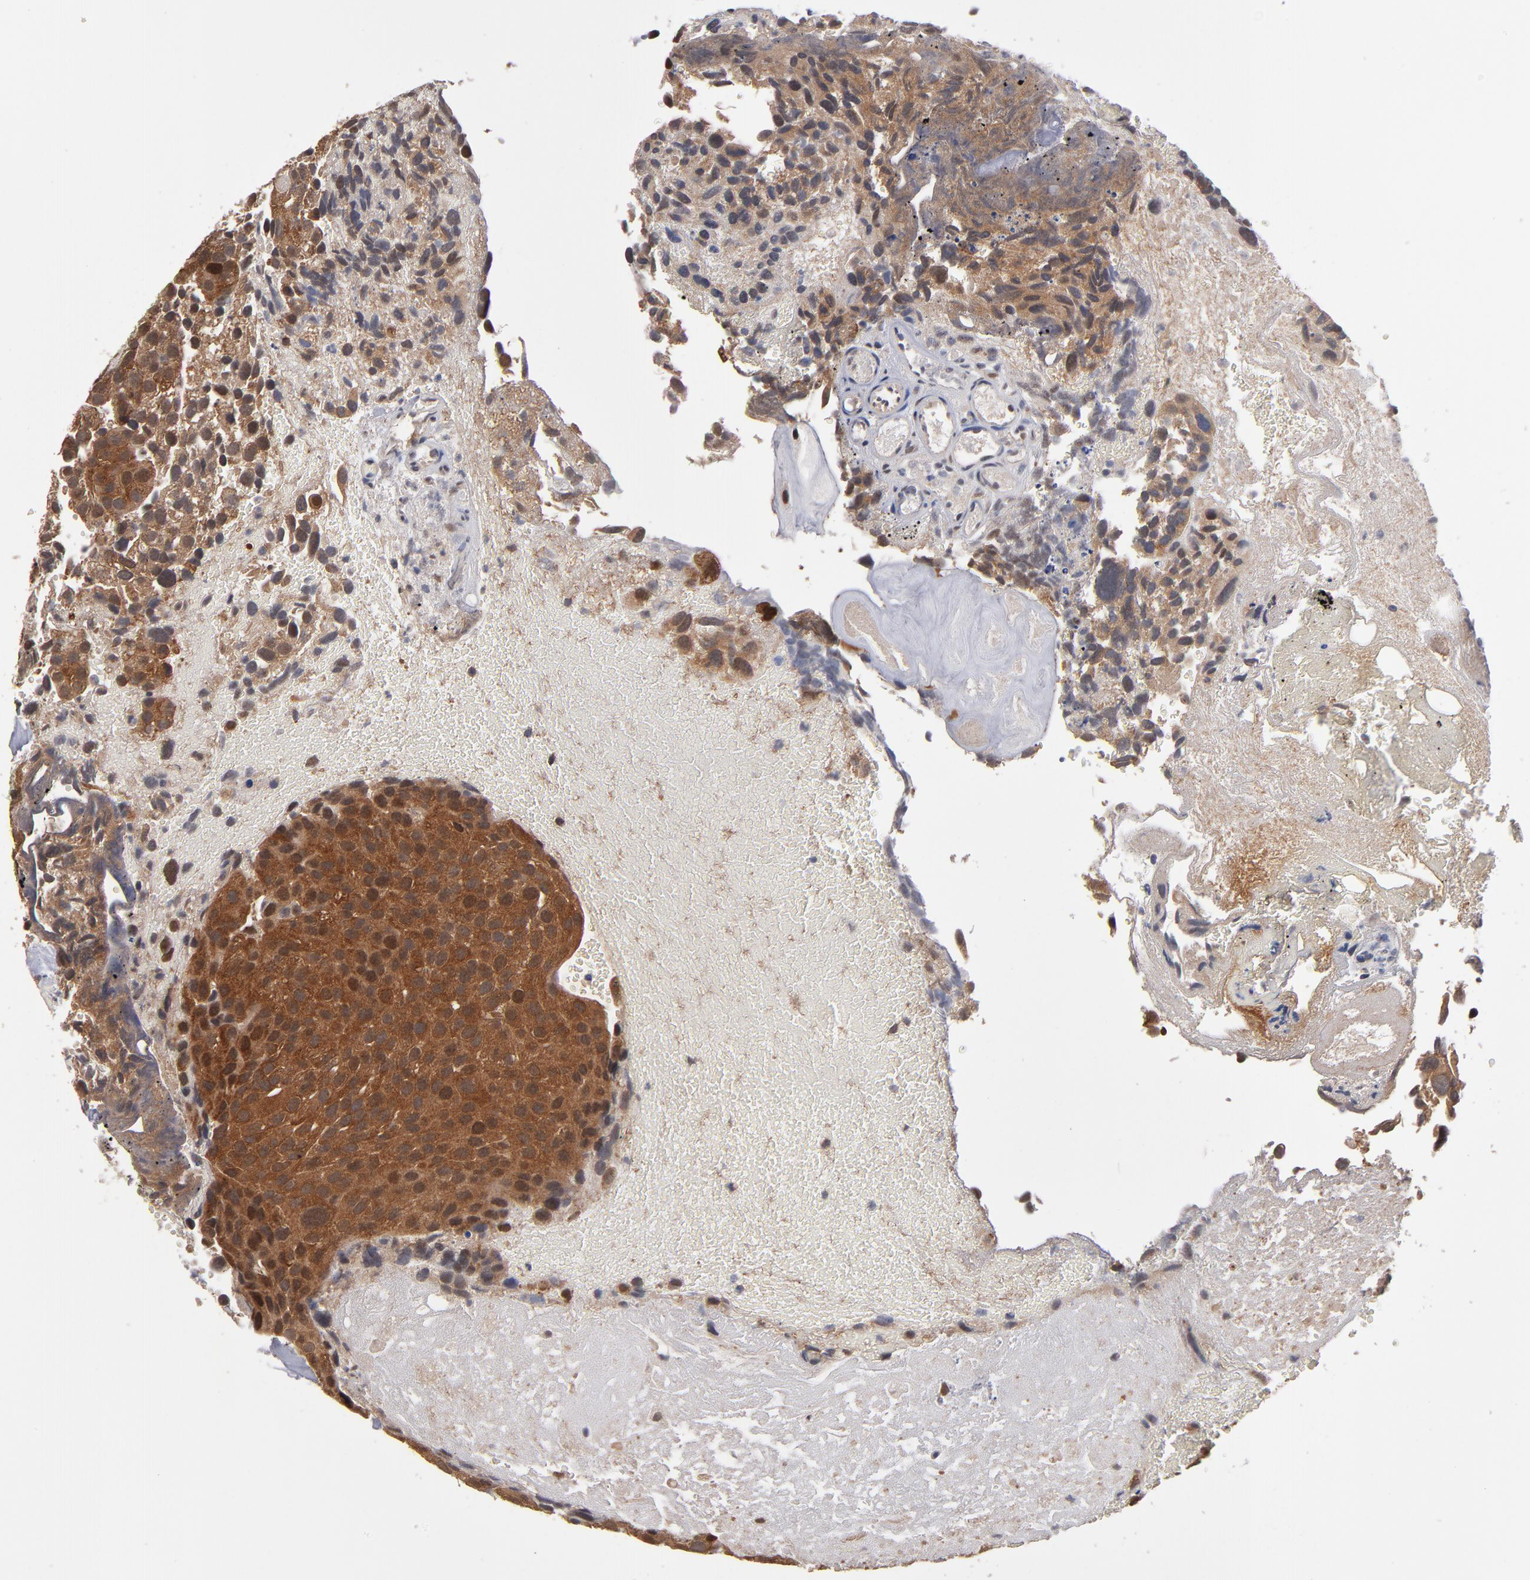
{"staining": {"intensity": "strong", "quantity": ">75%", "location": "cytoplasmic/membranous,nuclear"}, "tissue": "urothelial cancer", "cell_type": "Tumor cells", "image_type": "cancer", "snomed": [{"axis": "morphology", "description": "Urothelial carcinoma, High grade"}, {"axis": "topography", "description": "Urinary bladder"}], "caption": "DAB immunohistochemical staining of human high-grade urothelial carcinoma reveals strong cytoplasmic/membranous and nuclear protein staining in approximately >75% of tumor cells. (Brightfield microscopy of DAB IHC at high magnification).", "gene": "HUWE1", "patient": {"sex": "male", "age": 72}}